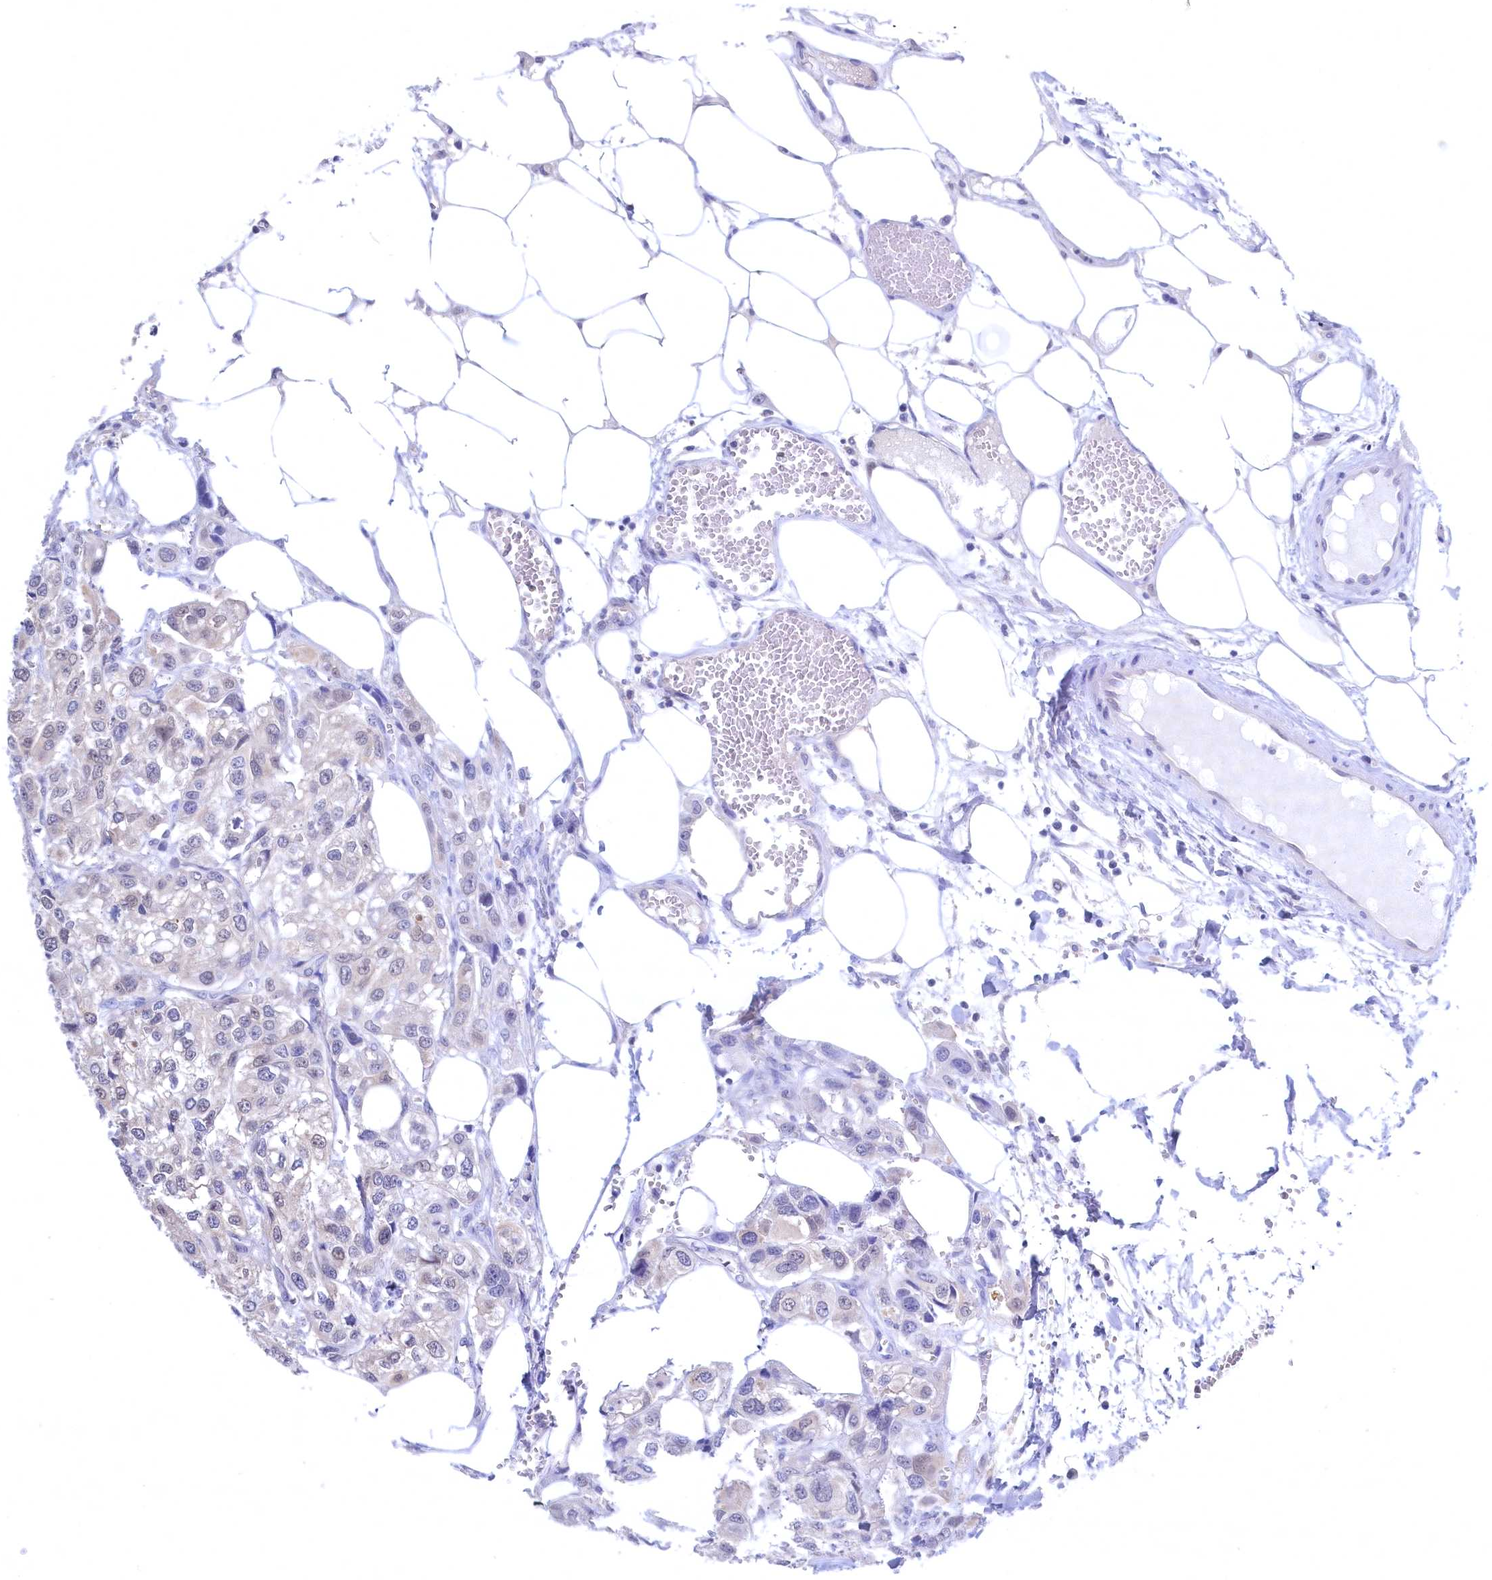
{"staining": {"intensity": "negative", "quantity": "none", "location": "none"}, "tissue": "urothelial cancer", "cell_type": "Tumor cells", "image_type": "cancer", "snomed": [{"axis": "morphology", "description": "Urothelial carcinoma, High grade"}, {"axis": "topography", "description": "Urinary bladder"}], "caption": "Tumor cells are negative for protein expression in human high-grade urothelial carcinoma.", "gene": "C11orf54", "patient": {"sex": "male", "age": 67}}